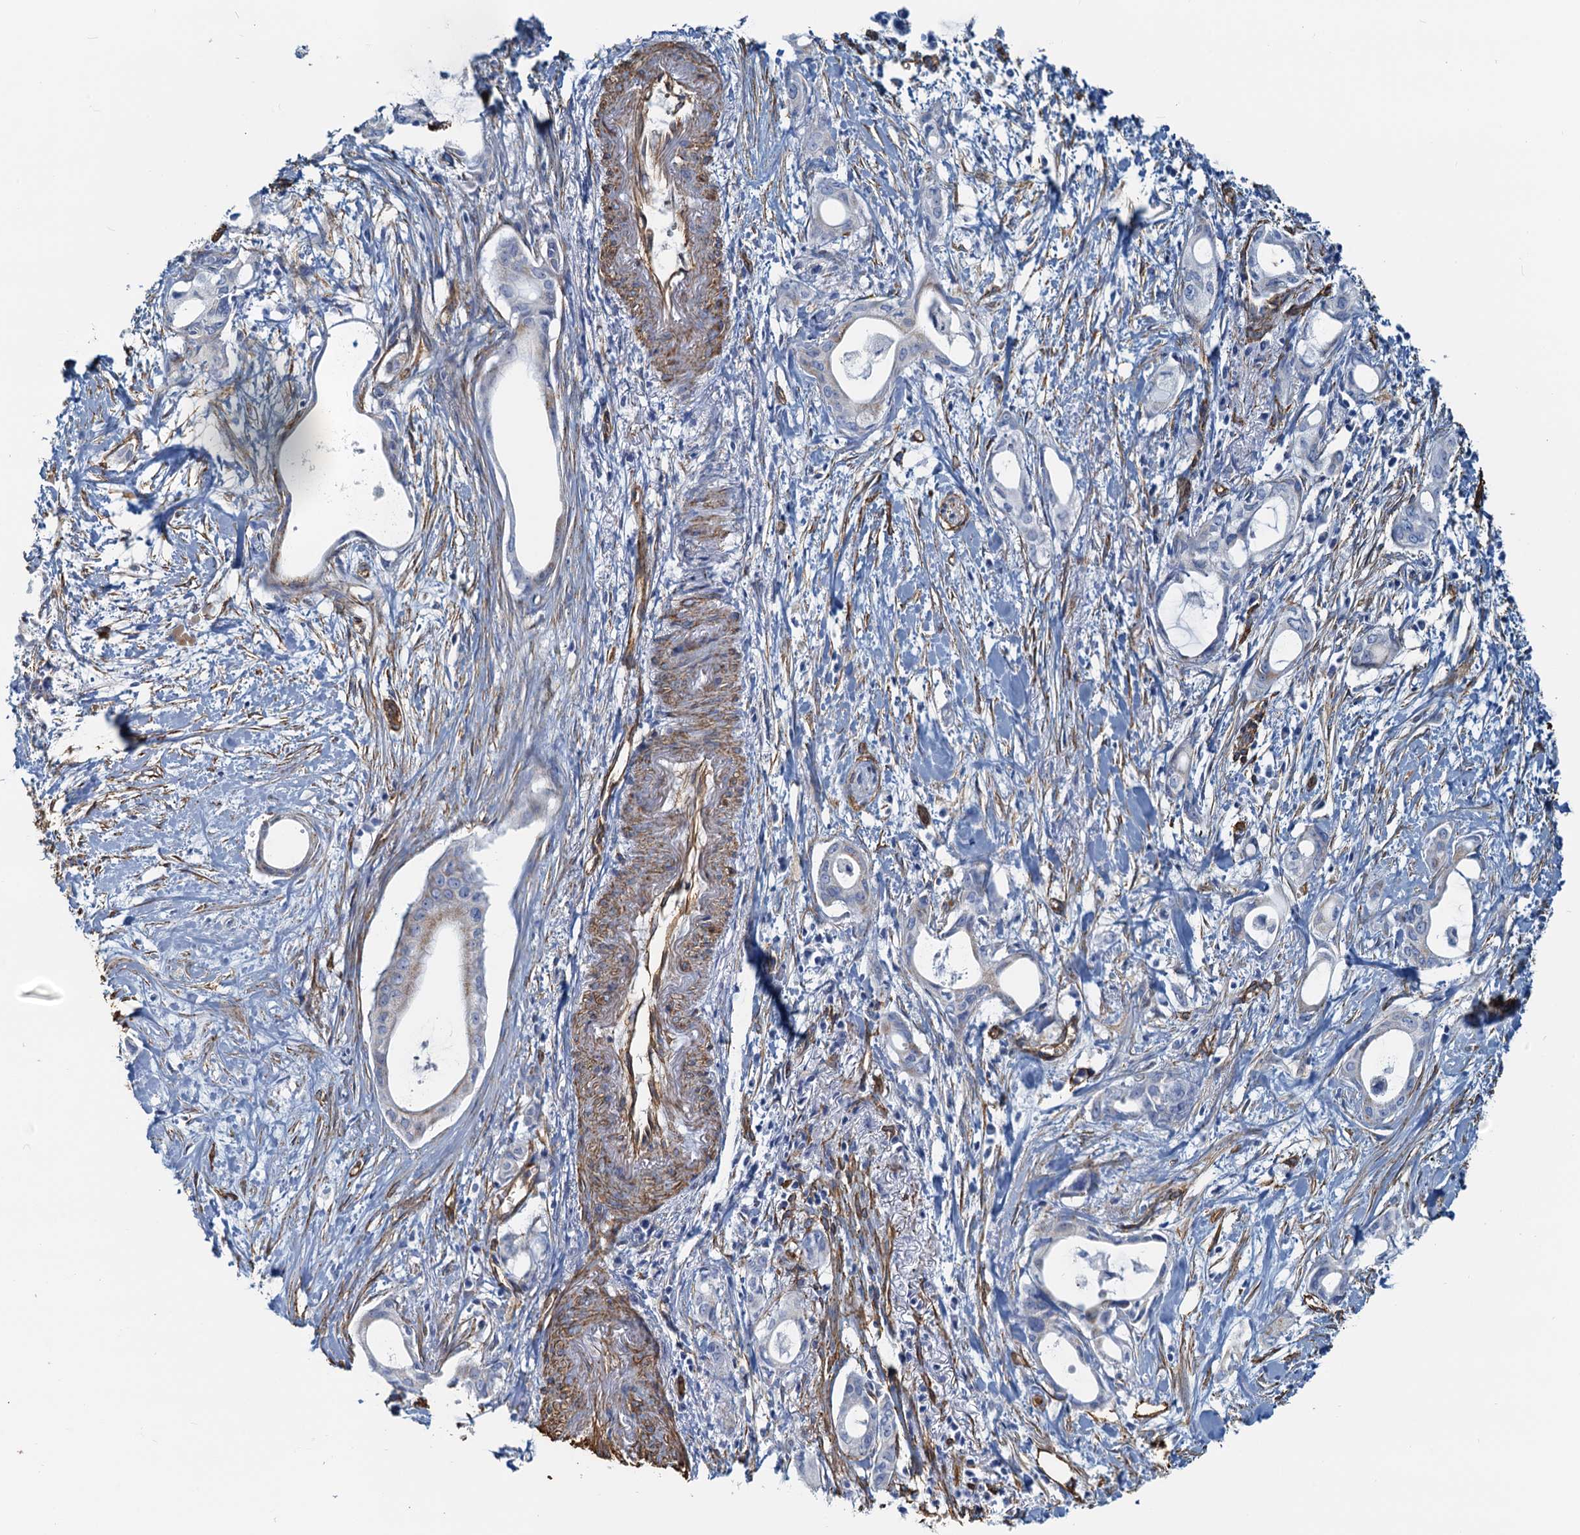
{"staining": {"intensity": "negative", "quantity": "none", "location": "none"}, "tissue": "pancreatic cancer", "cell_type": "Tumor cells", "image_type": "cancer", "snomed": [{"axis": "morphology", "description": "Adenocarcinoma, NOS"}, {"axis": "topography", "description": "Pancreas"}], "caption": "This micrograph is of pancreatic cancer (adenocarcinoma) stained with IHC to label a protein in brown with the nuclei are counter-stained blue. There is no positivity in tumor cells. Nuclei are stained in blue.", "gene": "DGKG", "patient": {"sex": "male", "age": 72}}